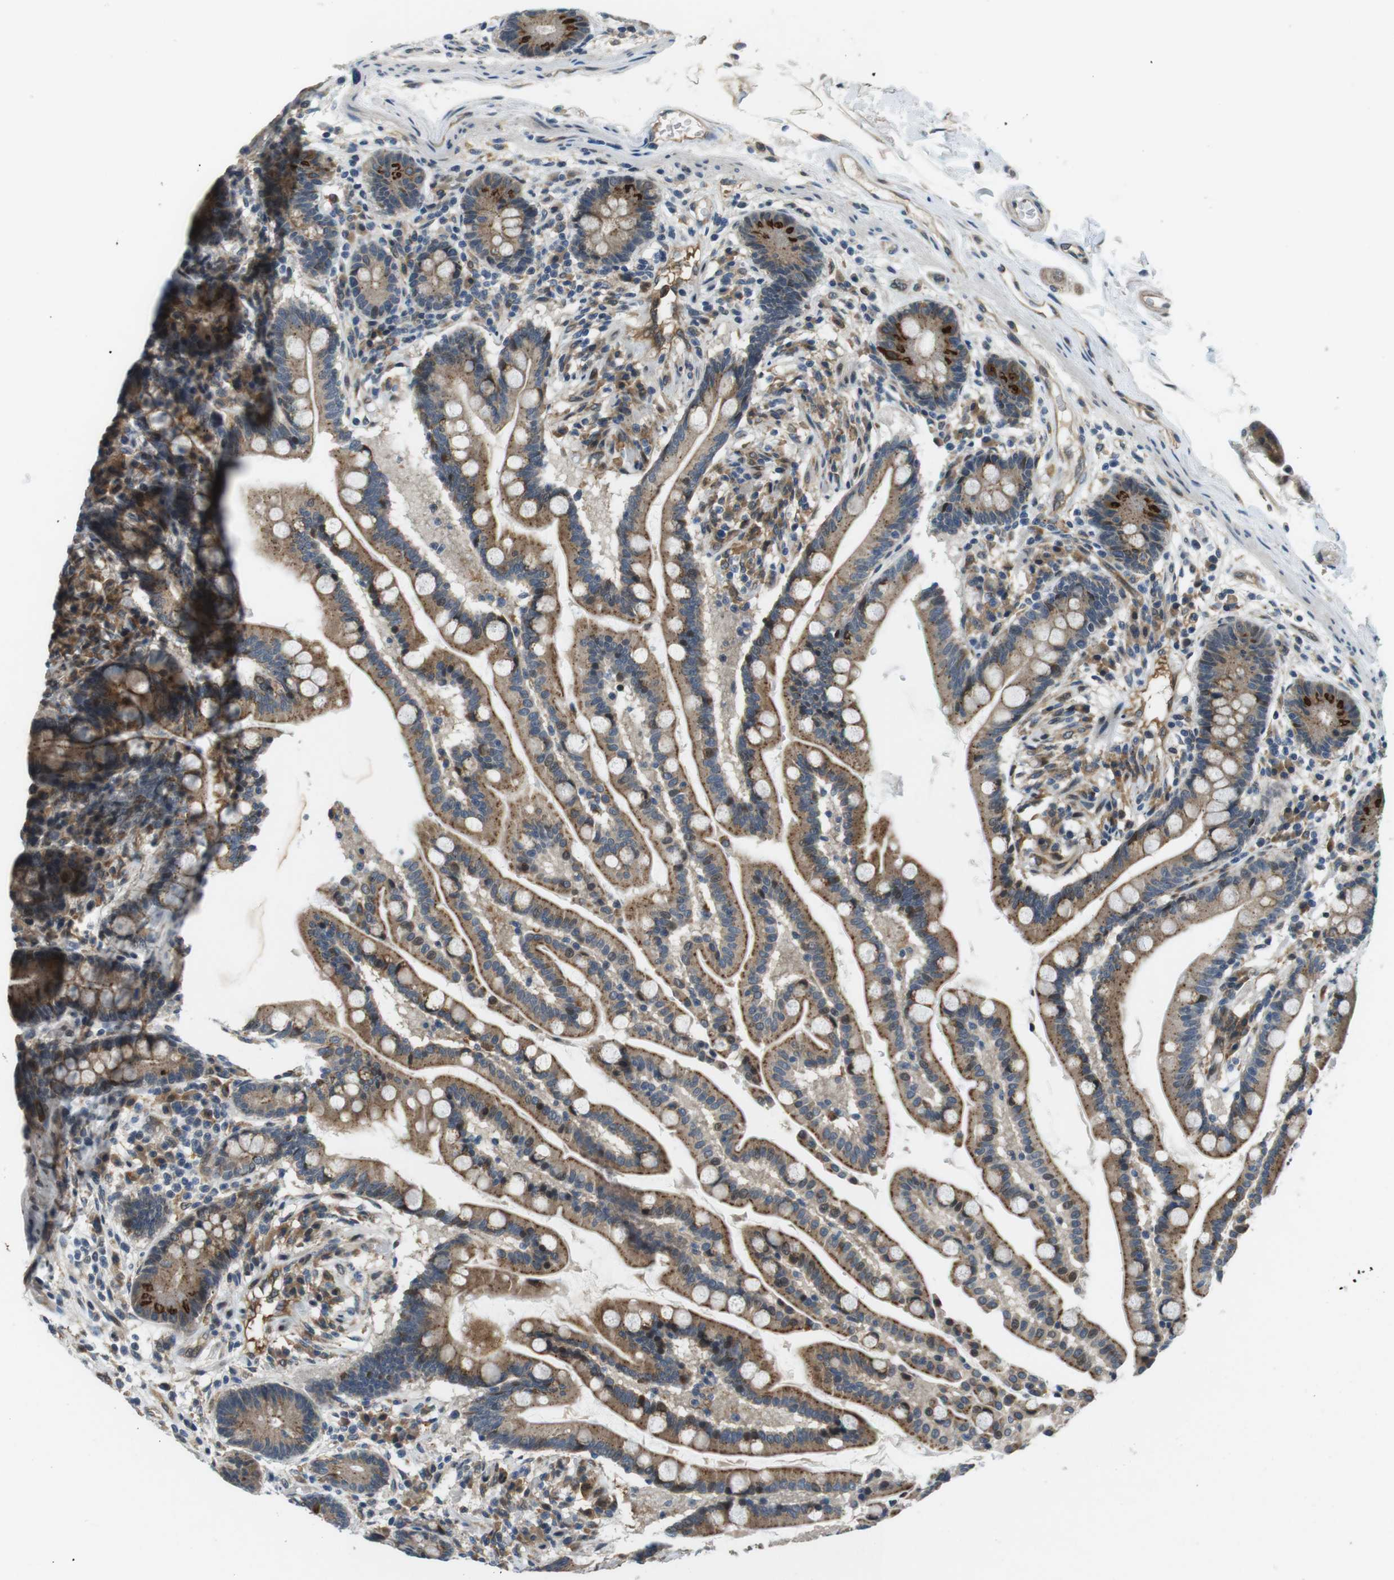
{"staining": {"intensity": "negative", "quantity": "none", "location": "none"}, "tissue": "colon", "cell_type": "Endothelial cells", "image_type": "normal", "snomed": [{"axis": "morphology", "description": "Normal tissue, NOS"}, {"axis": "topography", "description": "Colon"}], "caption": "Immunohistochemistry (IHC) of benign human colon reveals no staining in endothelial cells.", "gene": "PALD1", "patient": {"sex": "male", "age": 73}}